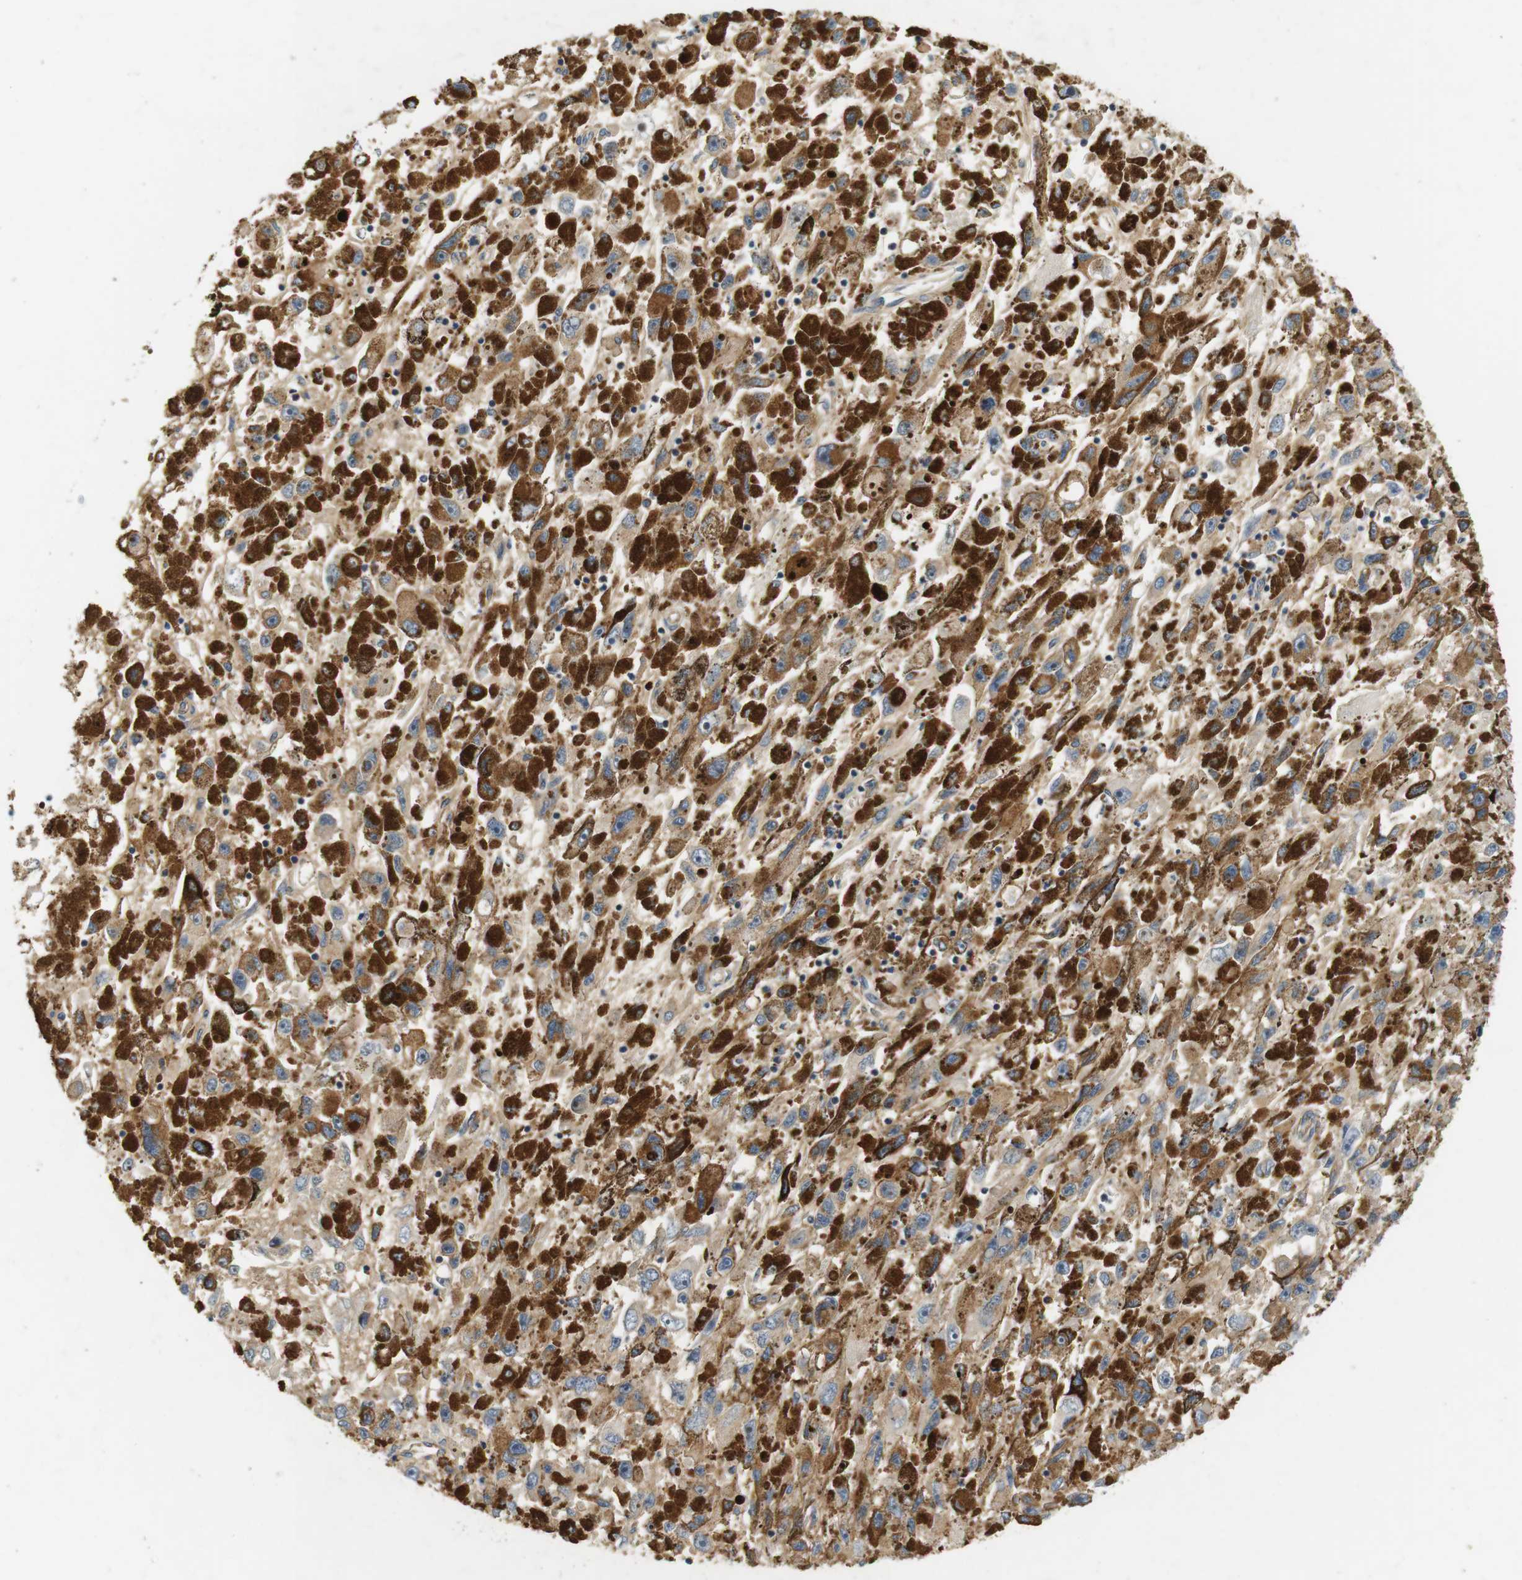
{"staining": {"intensity": "weak", "quantity": ">75%", "location": "cytoplasmic/membranous"}, "tissue": "melanoma", "cell_type": "Tumor cells", "image_type": "cancer", "snomed": [{"axis": "morphology", "description": "Malignant melanoma, NOS"}, {"axis": "topography", "description": "Skin"}], "caption": "IHC micrograph of neoplastic tissue: malignant melanoma stained using immunohistochemistry (IHC) shows low levels of weak protein expression localized specifically in the cytoplasmic/membranous of tumor cells, appearing as a cytoplasmic/membranous brown color.", "gene": "SH3GLB1", "patient": {"sex": "female", "age": 104}}